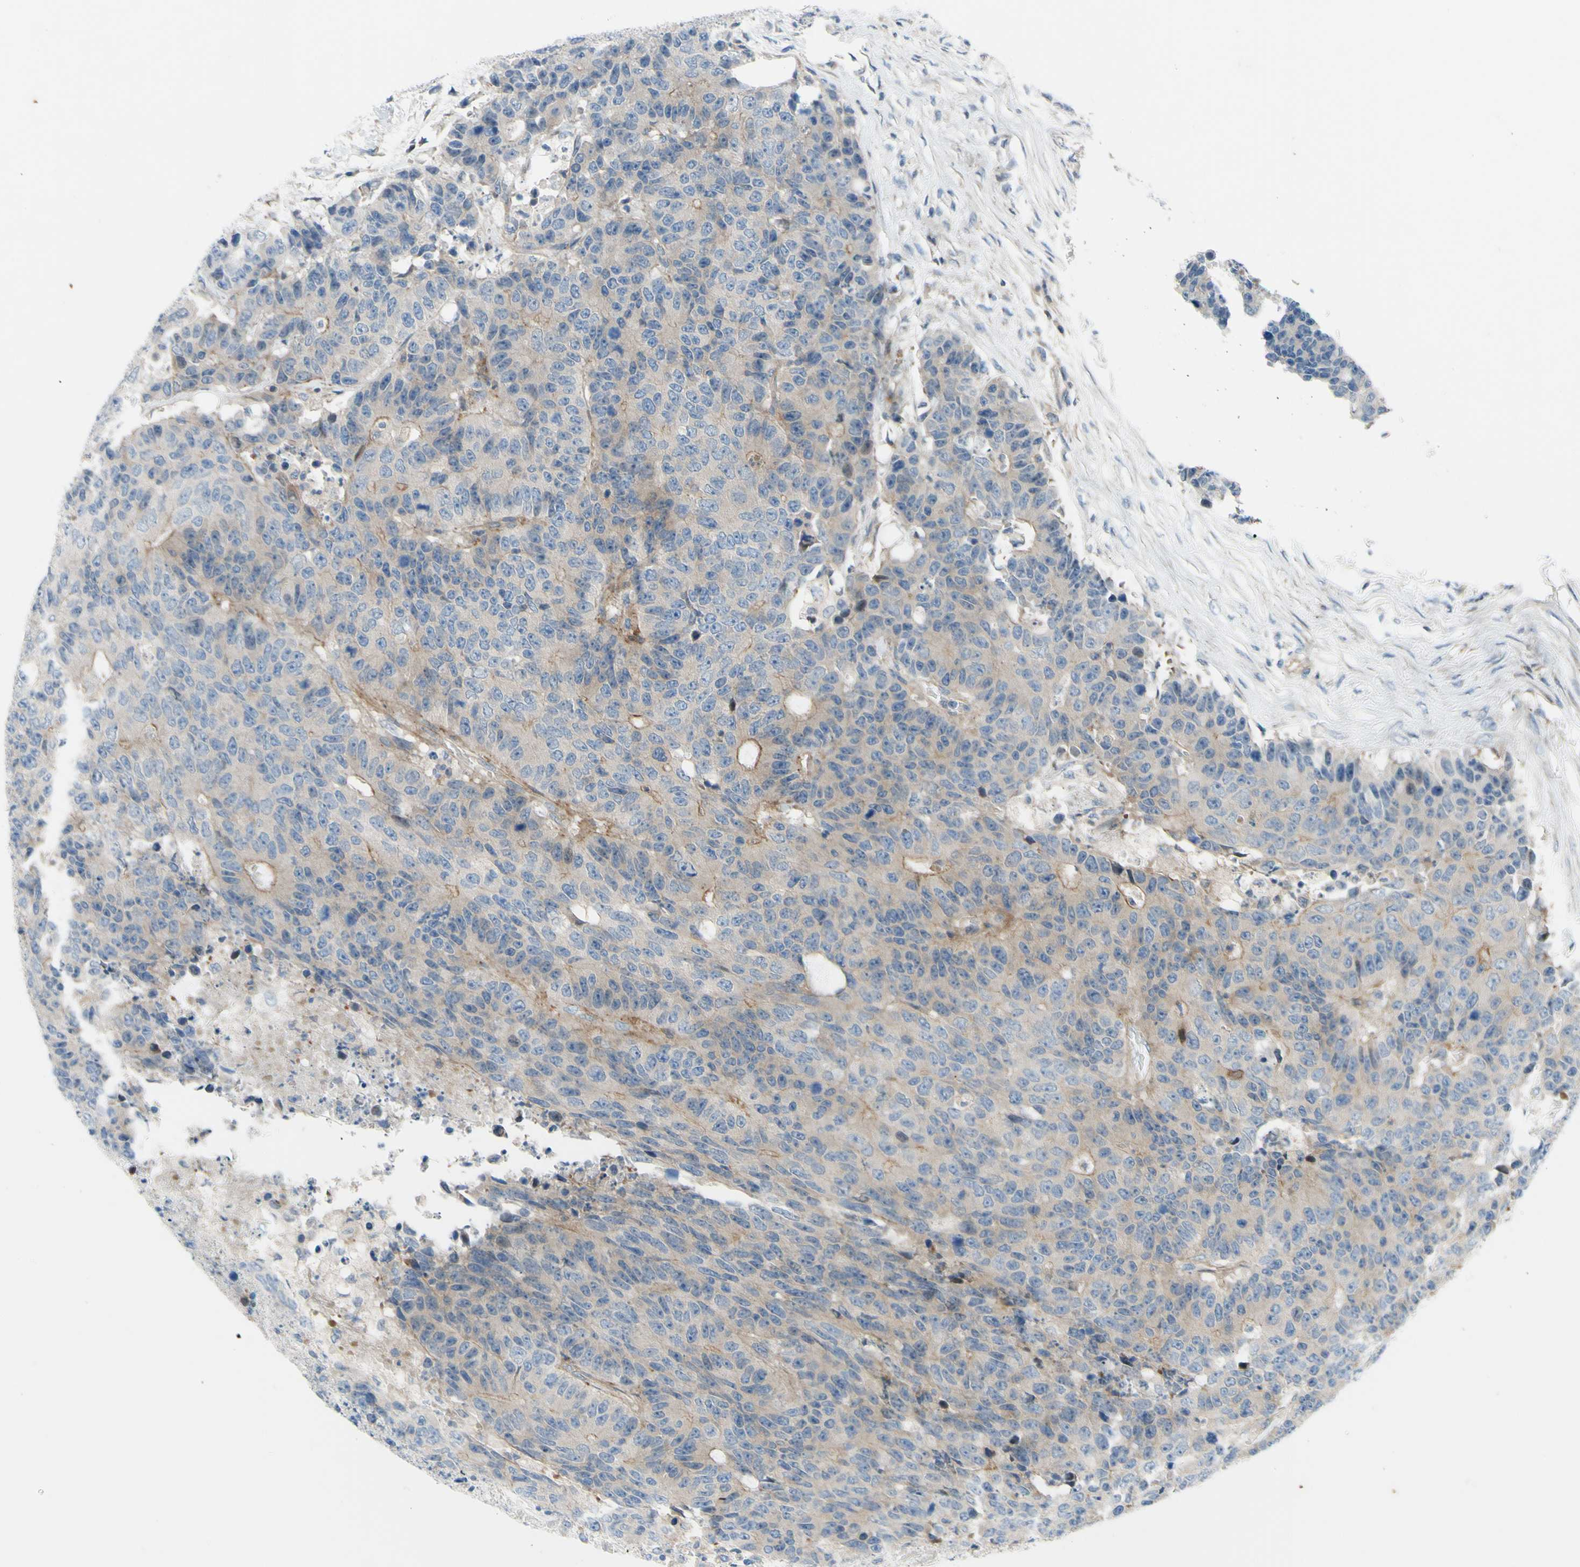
{"staining": {"intensity": "weak", "quantity": "<25%", "location": "cytoplasmic/membranous"}, "tissue": "colorectal cancer", "cell_type": "Tumor cells", "image_type": "cancer", "snomed": [{"axis": "morphology", "description": "Adenocarcinoma, NOS"}, {"axis": "topography", "description": "Colon"}], "caption": "The immunohistochemistry micrograph has no significant staining in tumor cells of colorectal cancer (adenocarcinoma) tissue.", "gene": "PAK2", "patient": {"sex": "female", "age": 86}}